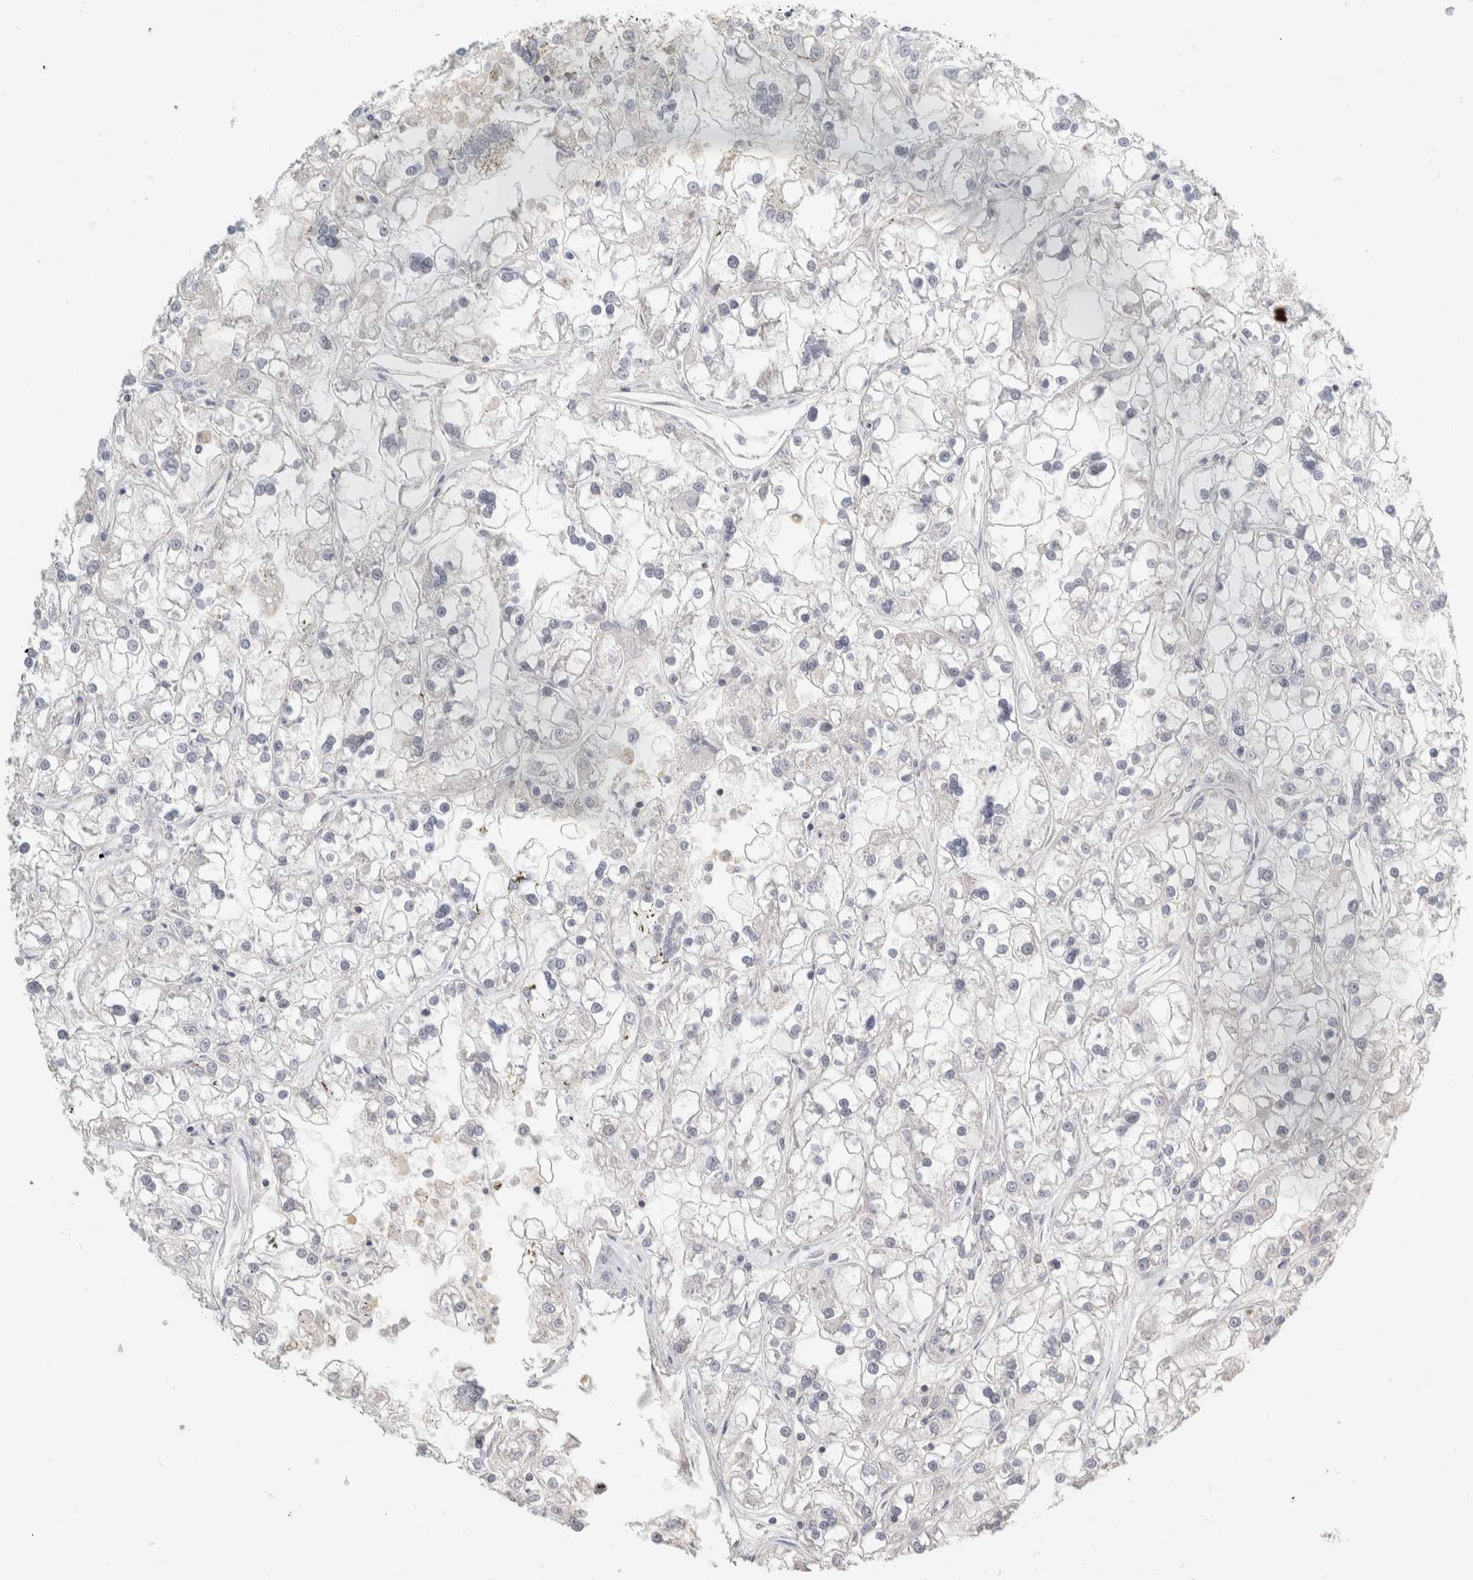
{"staining": {"intensity": "negative", "quantity": "none", "location": "none"}, "tissue": "renal cancer", "cell_type": "Tumor cells", "image_type": "cancer", "snomed": [{"axis": "morphology", "description": "Adenocarcinoma, NOS"}, {"axis": "topography", "description": "Kidney"}], "caption": "Immunohistochemical staining of human renal adenocarcinoma shows no significant expression in tumor cells.", "gene": "TRAT1", "patient": {"sex": "female", "age": 52}}